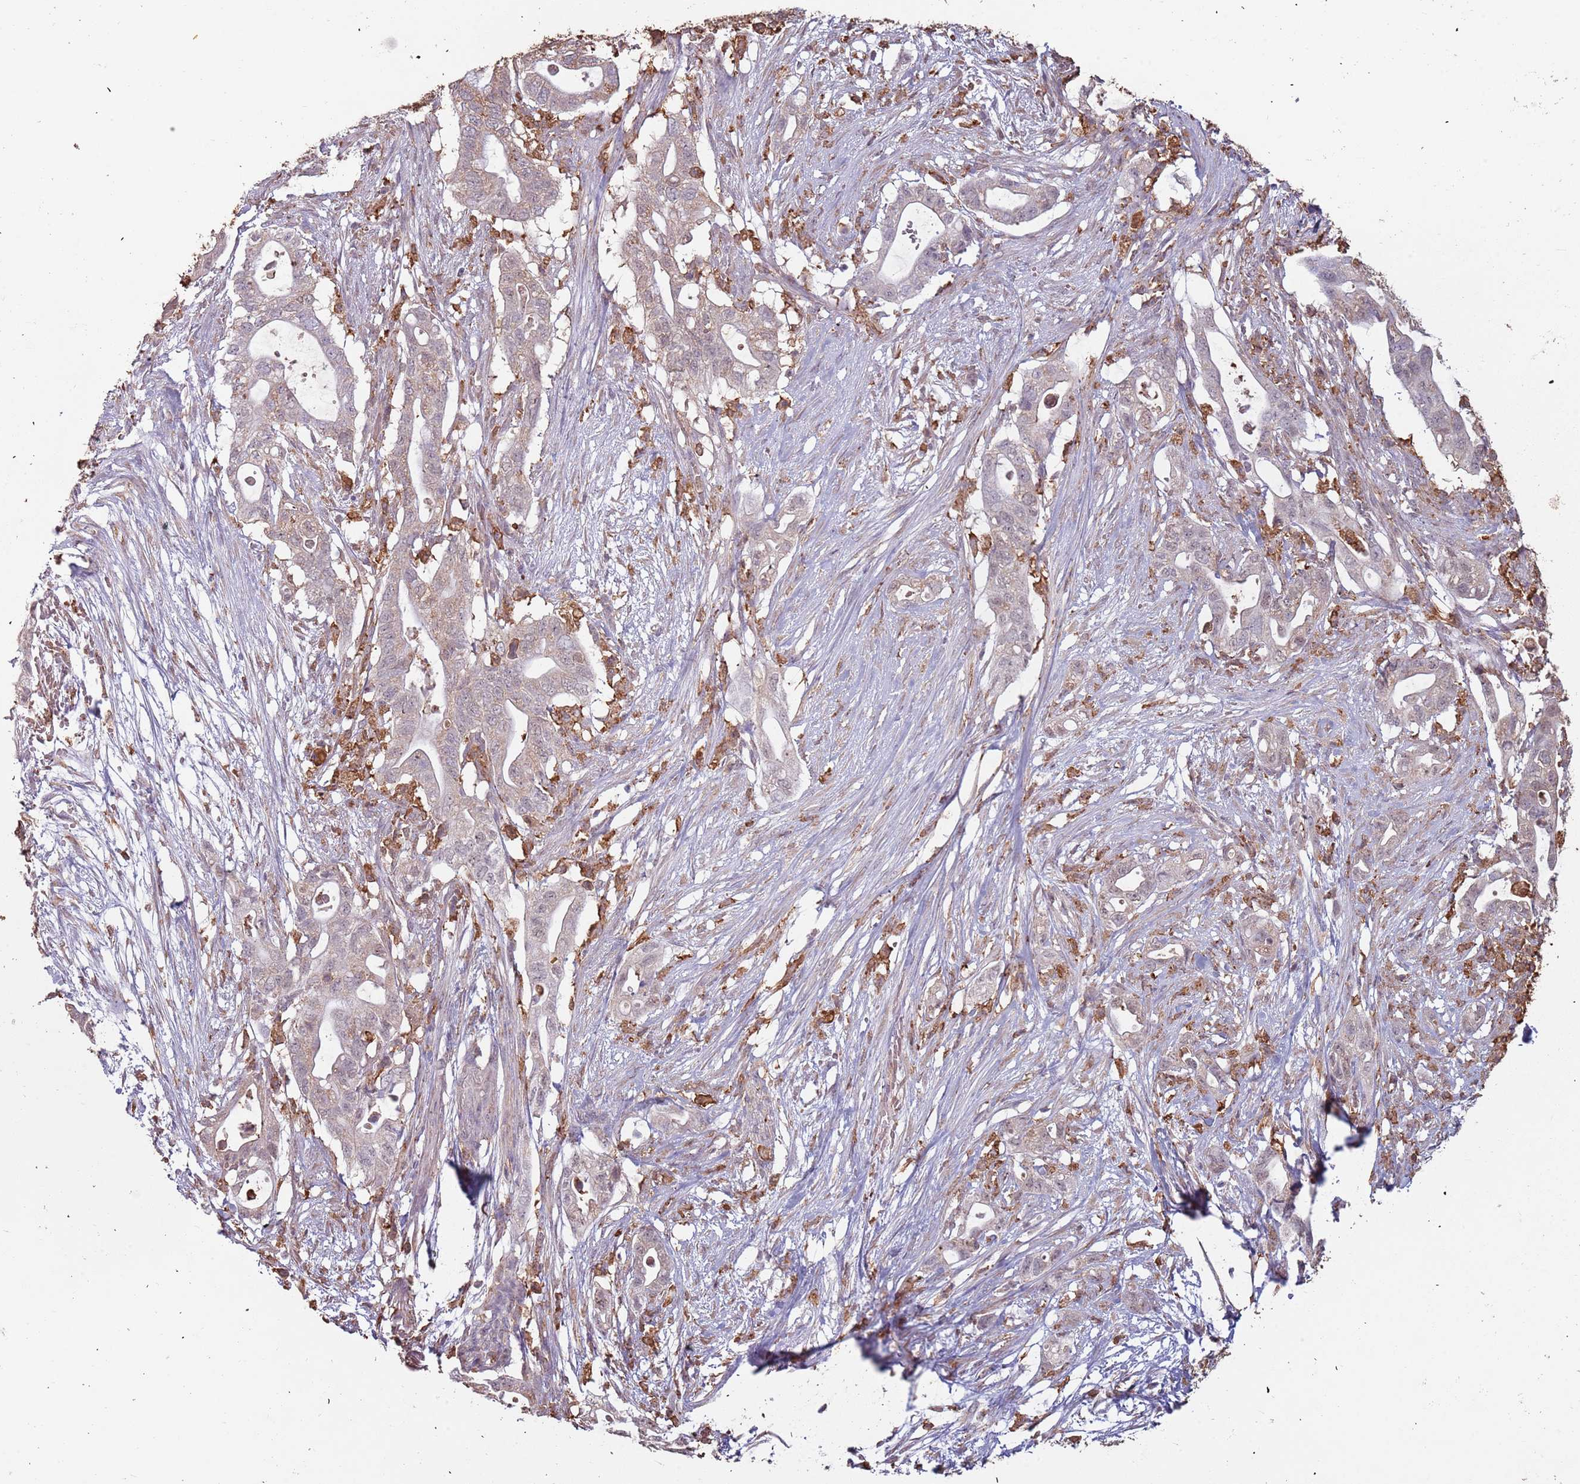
{"staining": {"intensity": "negative", "quantity": "none", "location": "none"}, "tissue": "pancreatic cancer", "cell_type": "Tumor cells", "image_type": "cancer", "snomed": [{"axis": "morphology", "description": "Adenocarcinoma, NOS"}, {"axis": "topography", "description": "Pancreas"}], "caption": "Immunohistochemistry (IHC) of human pancreatic cancer shows no expression in tumor cells. (Stains: DAB immunohistochemistry (IHC) with hematoxylin counter stain, Microscopy: brightfield microscopy at high magnification).", "gene": "ATOSB", "patient": {"sex": "female", "age": 72}}